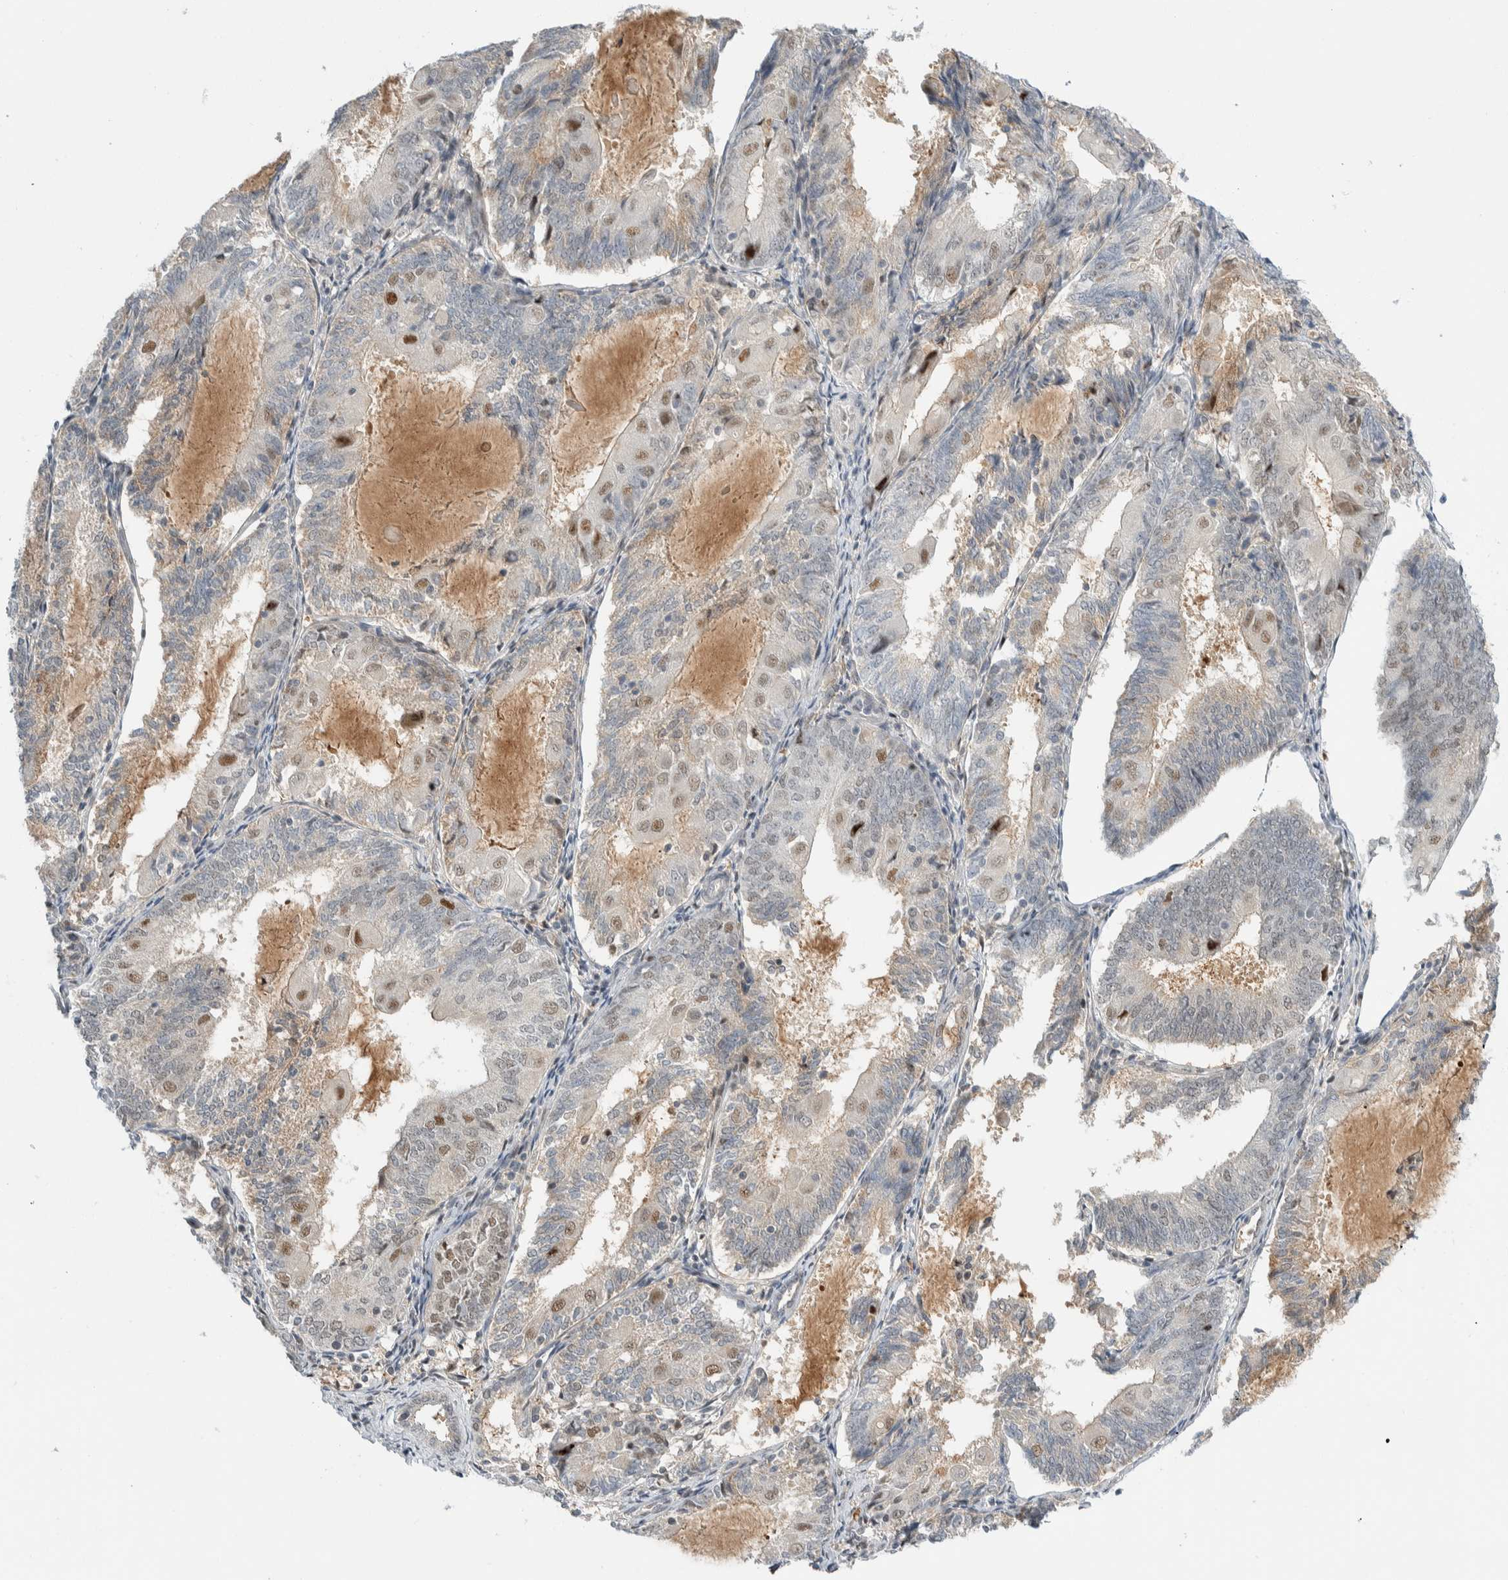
{"staining": {"intensity": "moderate", "quantity": "<25%", "location": "nuclear"}, "tissue": "endometrial cancer", "cell_type": "Tumor cells", "image_type": "cancer", "snomed": [{"axis": "morphology", "description": "Adenocarcinoma, NOS"}, {"axis": "topography", "description": "Endometrium"}], "caption": "This histopathology image demonstrates IHC staining of endometrial adenocarcinoma, with low moderate nuclear positivity in about <25% of tumor cells.", "gene": "NCR3LG1", "patient": {"sex": "female", "age": 81}}